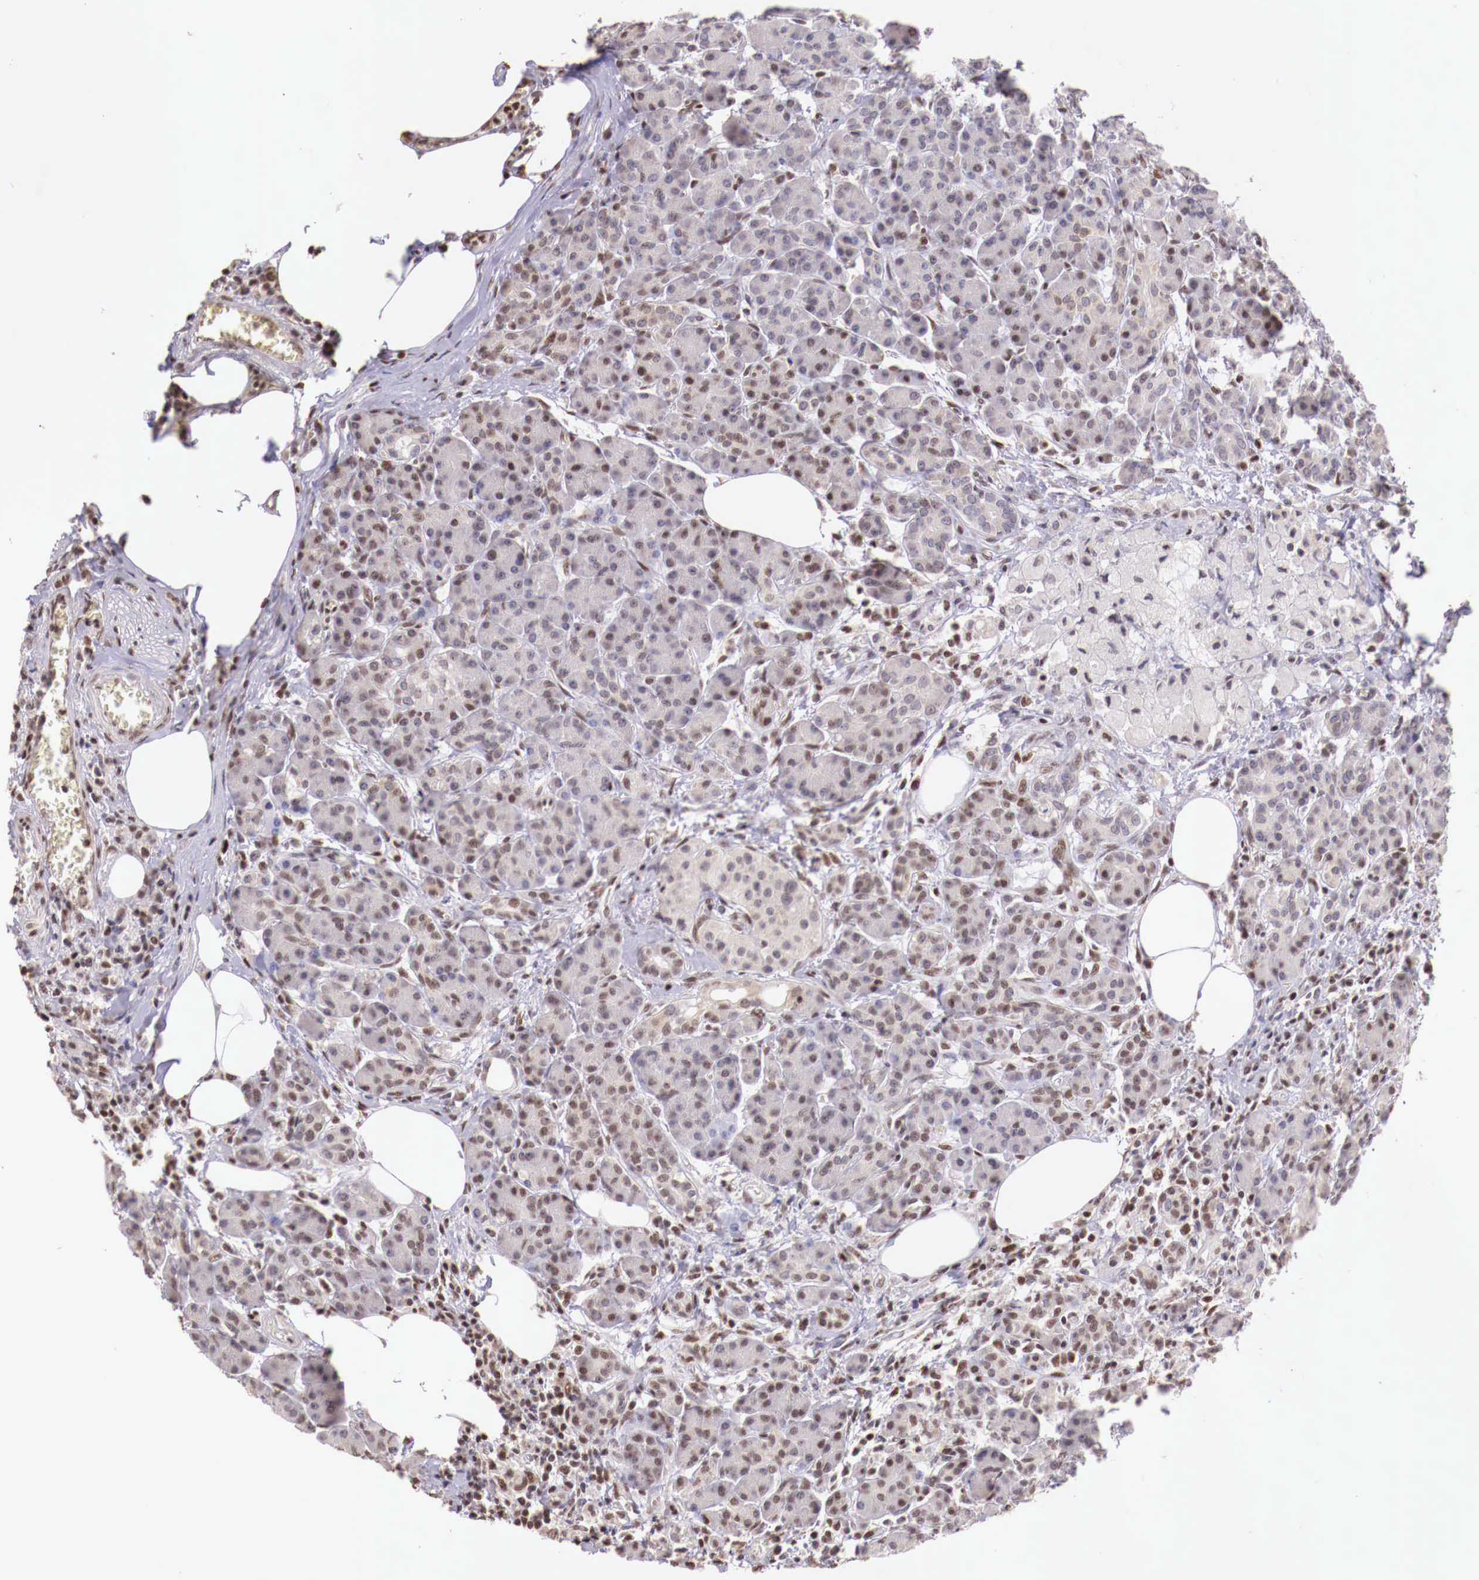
{"staining": {"intensity": "moderate", "quantity": "25%-75%", "location": "nuclear"}, "tissue": "pancreas", "cell_type": "Exocrine glandular cells", "image_type": "normal", "snomed": [{"axis": "morphology", "description": "Normal tissue, NOS"}, {"axis": "topography", "description": "Pancreas"}], "caption": "High-power microscopy captured an immunohistochemistry (IHC) micrograph of normal pancreas, revealing moderate nuclear staining in about 25%-75% of exocrine glandular cells. Ihc stains the protein of interest in brown and the nuclei are stained blue.", "gene": "SP1", "patient": {"sex": "female", "age": 73}}